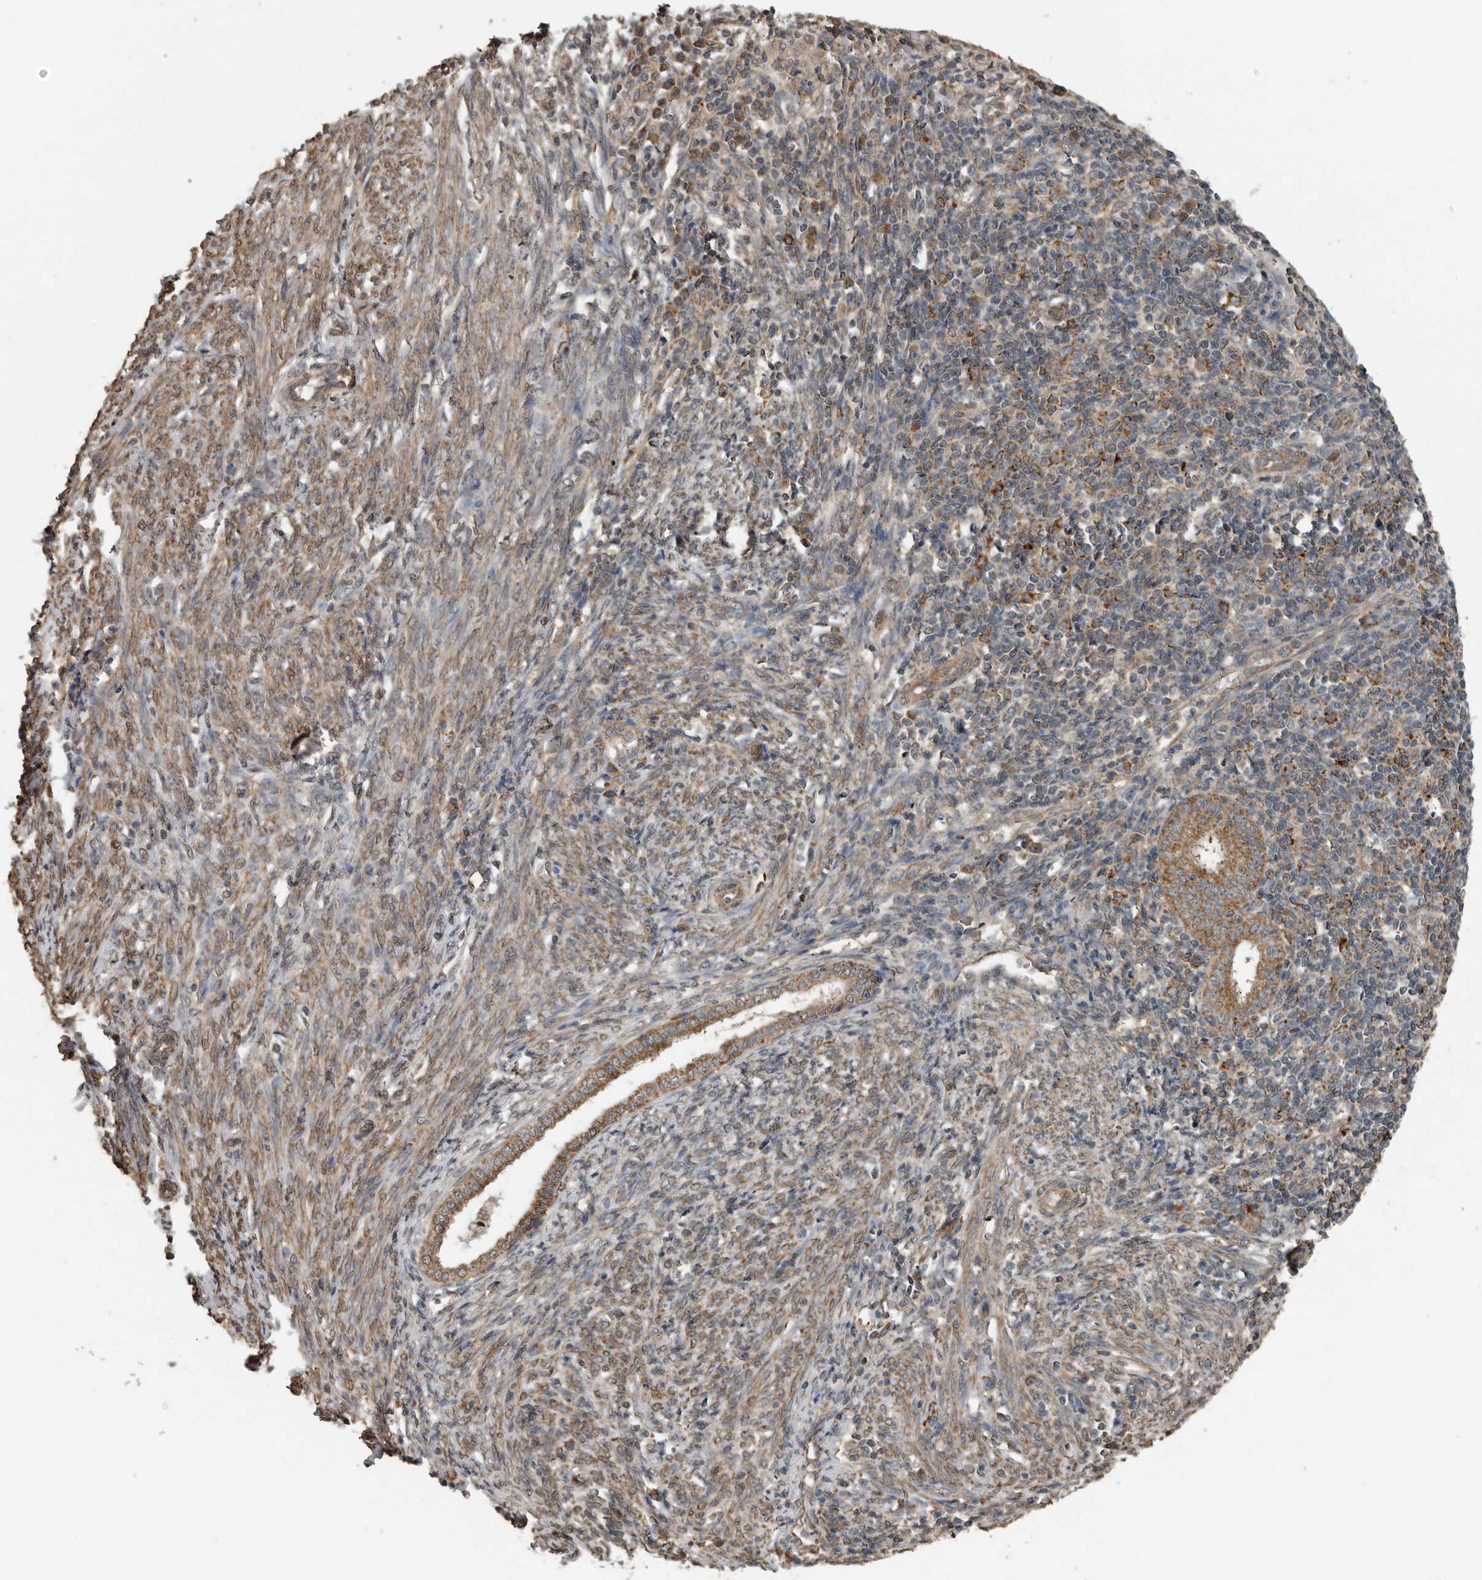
{"staining": {"intensity": "moderate", "quantity": ">75%", "location": "cytoplasmic/membranous"}, "tissue": "endometrial cancer", "cell_type": "Tumor cells", "image_type": "cancer", "snomed": [{"axis": "morphology", "description": "Adenocarcinoma, NOS"}, {"axis": "topography", "description": "Uterus"}], "caption": "Endometrial adenocarcinoma tissue shows moderate cytoplasmic/membranous staining in about >75% of tumor cells, visualized by immunohistochemistry. (brown staining indicates protein expression, while blue staining denotes nuclei).", "gene": "AFAP1", "patient": {"sex": "female", "age": 77}}